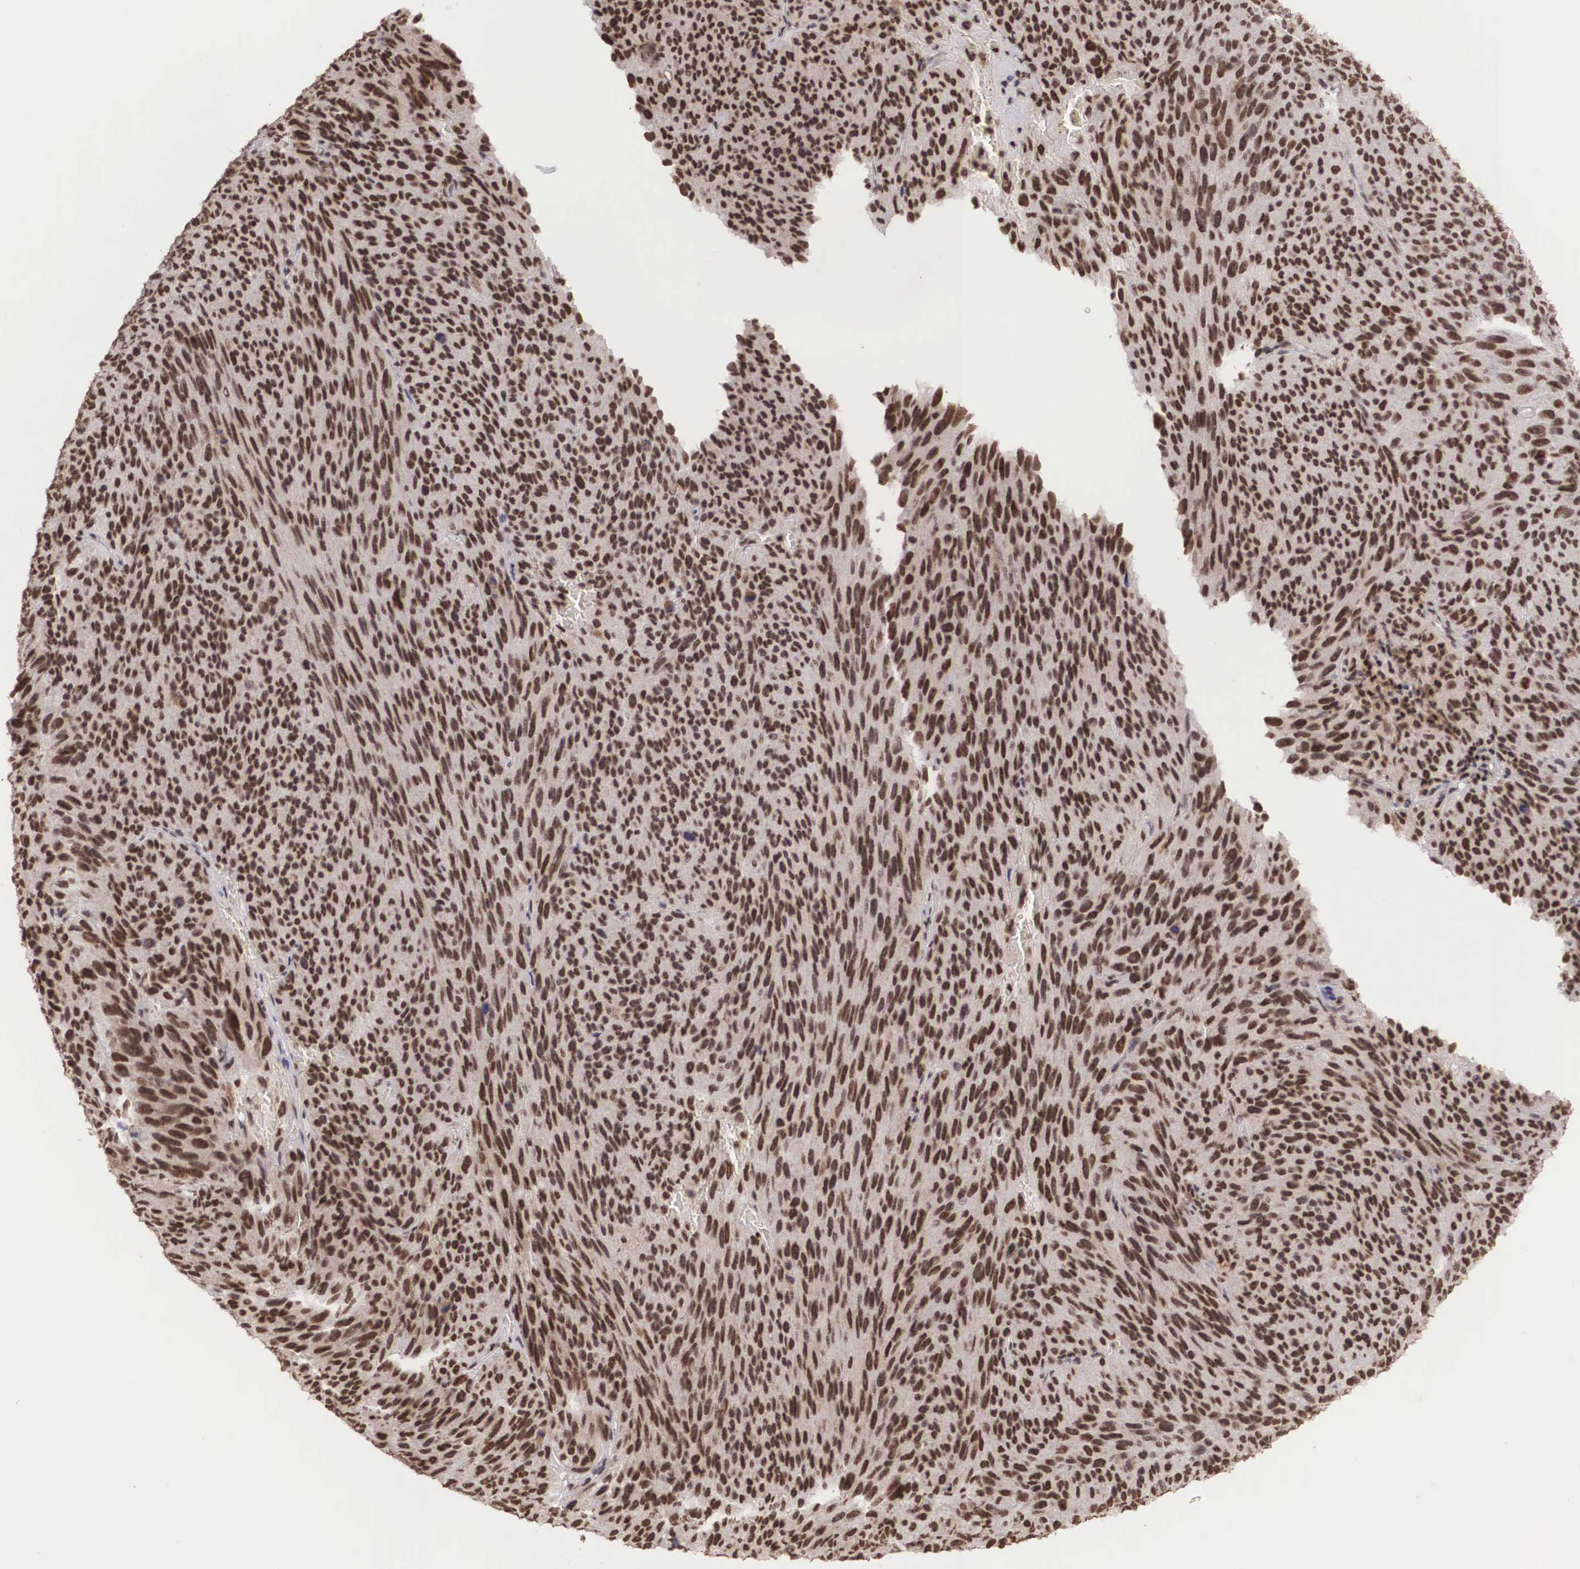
{"staining": {"intensity": "strong", "quantity": ">75%", "location": "nuclear"}, "tissue": "melanoma", "cell_type": "Tumor cells", "image_type": "cancer", "snomed": [{"axis": "morphology", "description": "Malignant melanoma, NOS"}, {"axis": "topography", "description": "Skin"}], "caption": "Melanoma was stained to show a protein in brown. There is high levels of strong nuclear expression in approximately >75% of tumor cells. (brown staining indicates protein expression, while blue staining denotes nuclei).", "gene": "HTATSF1", "patient": {"sex": "male", "age": 76}}